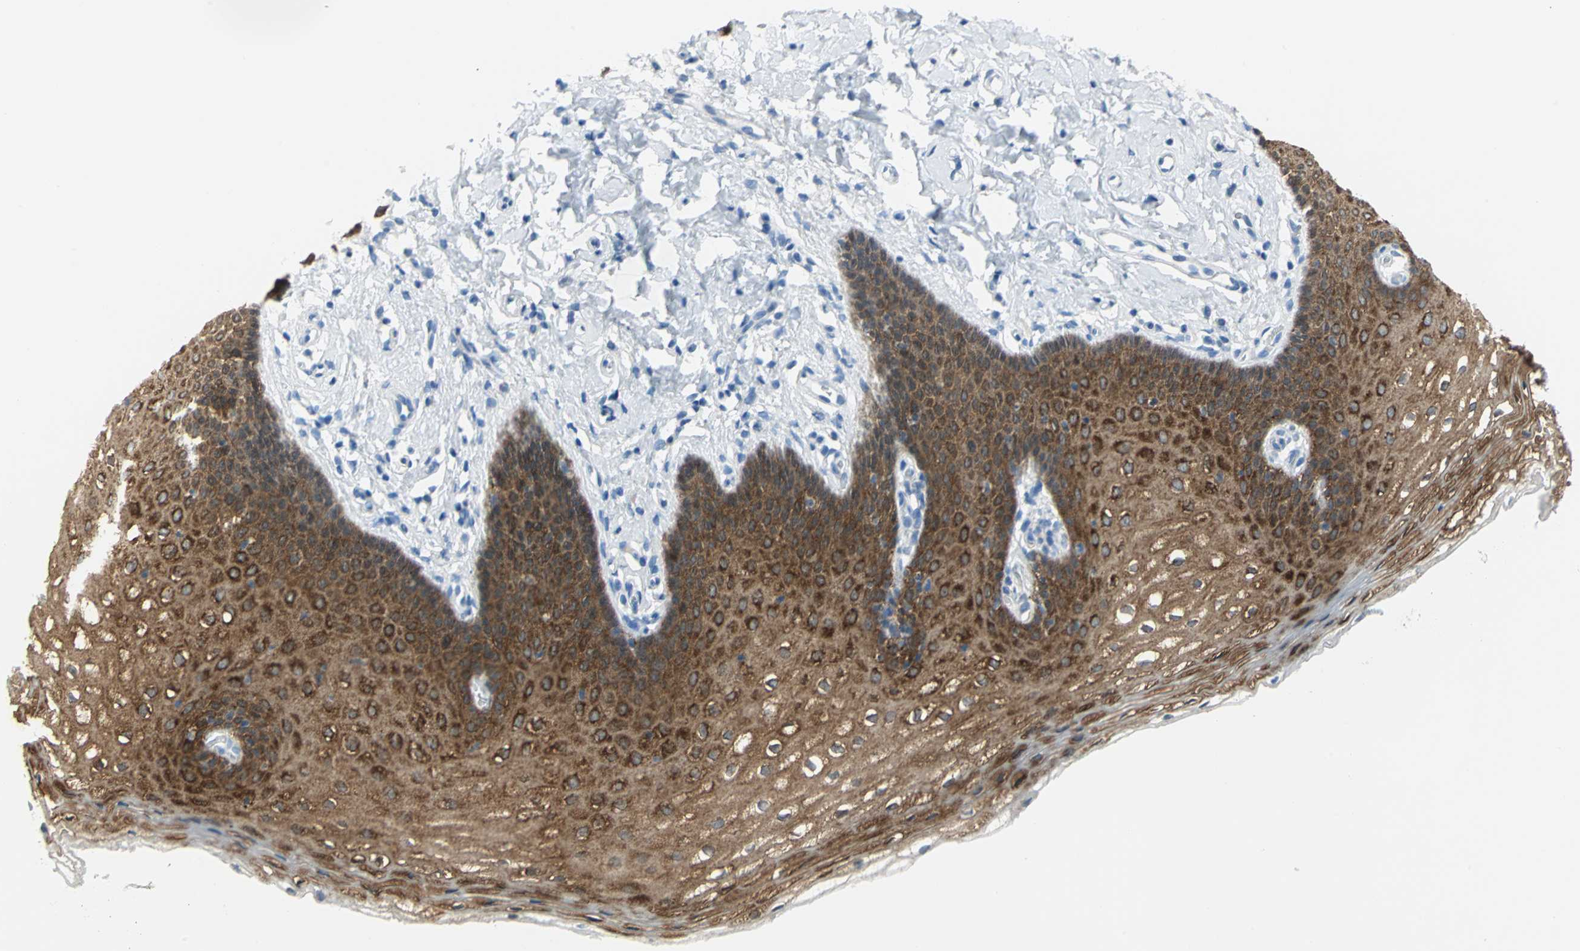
{"staining": {"intensity": "strong", "quantity": ">75%", "location": "cytoplasmic/membranous"}, "tissue": "vagina", "cell_type": "Squamous epithelial cells", "image_type": "normal", "snomed": [{"axis": "morphology", "description": "Normal tissue, NOS"}, {"axis": "topography", "description": "Vagina"}], "caption": "Immunohistochemistry histopathology image of normal human vagina stained for a protein (brown), which shows high levels of strong cytoplasmic/membranous positivity in approximately >75% of squamous epithelial cells.", "gene": "SFN", "patient": {"sex": "female", "age": 55}}